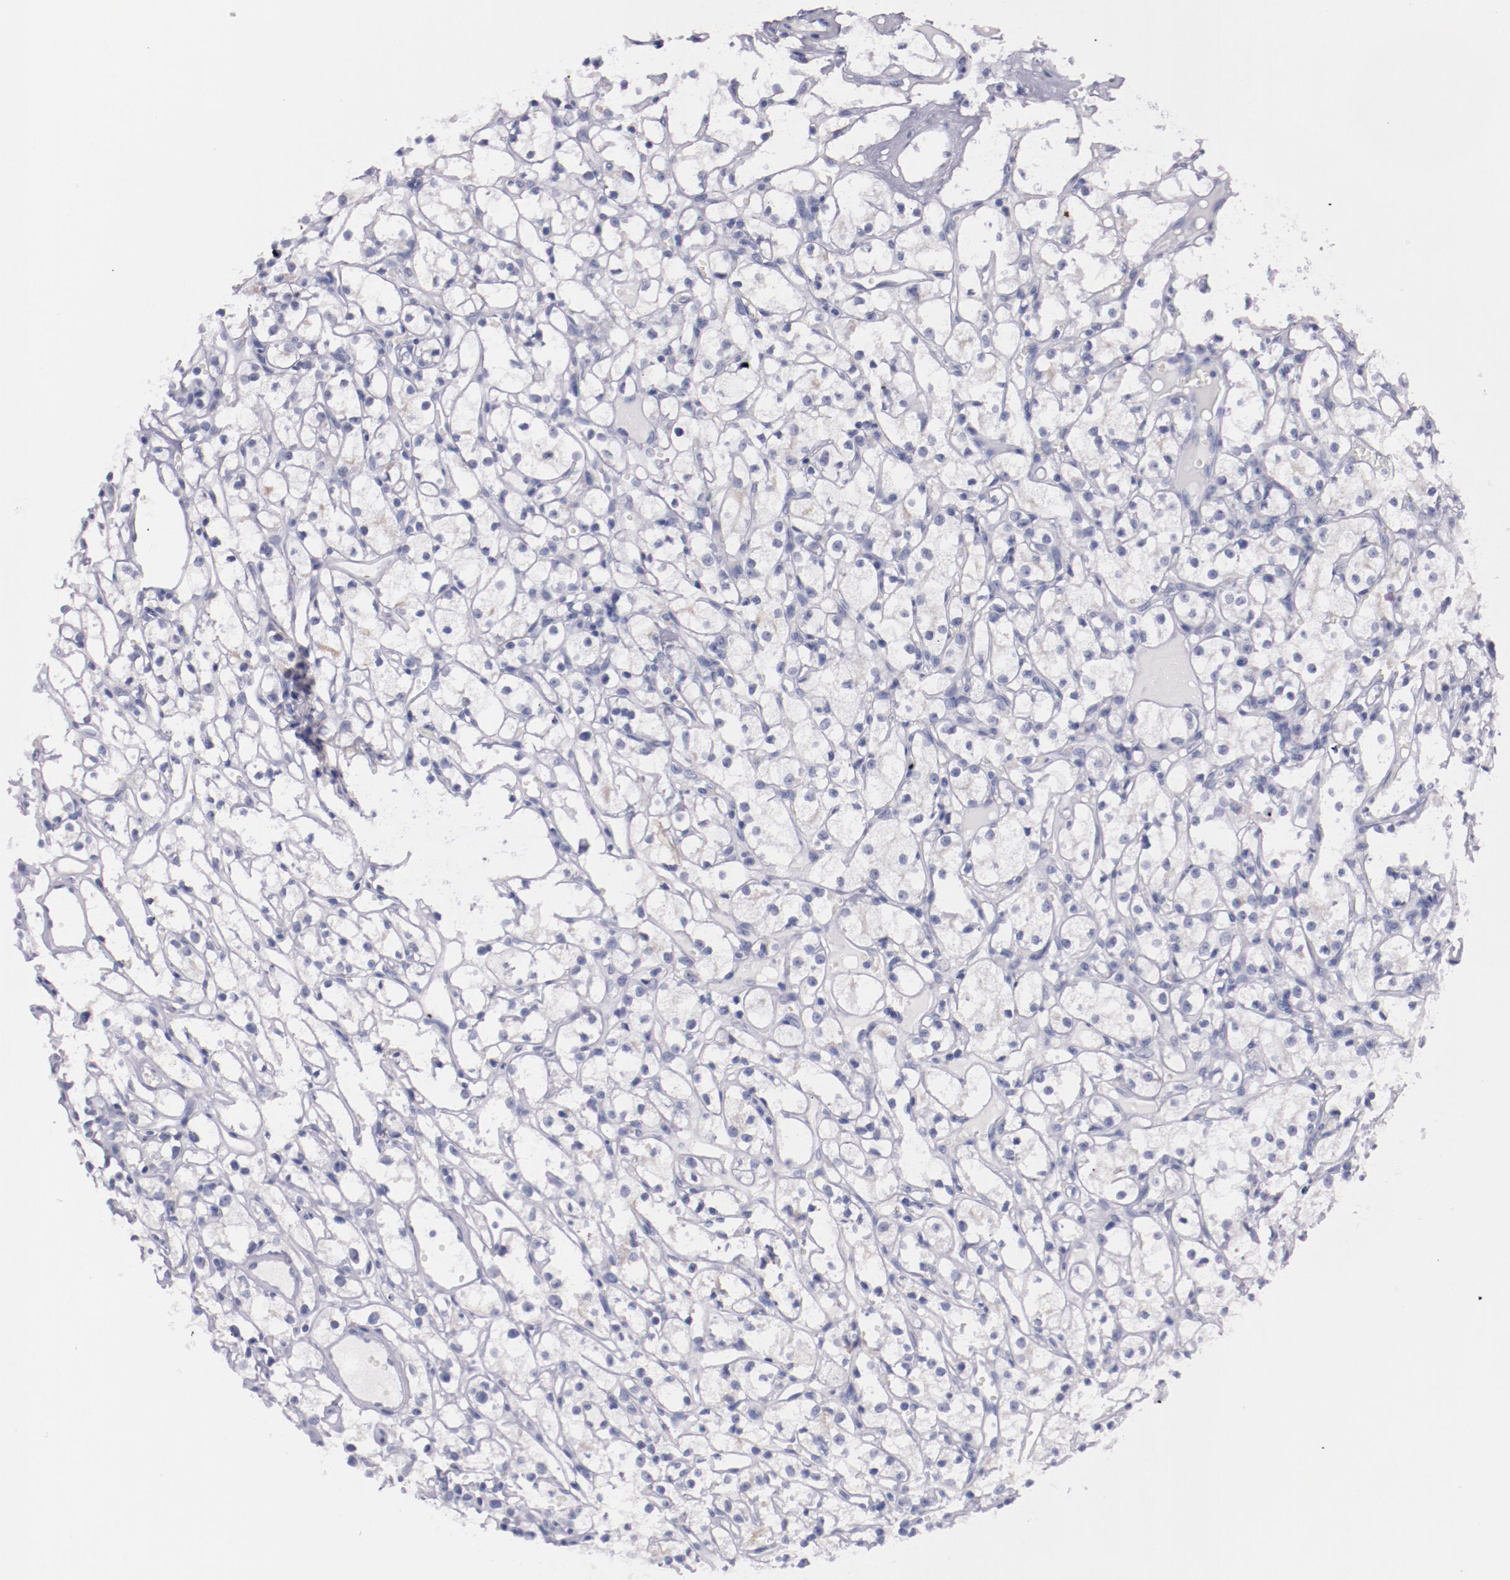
{"staining": {"intensity": "negative", "quantity": "none", "location": "none"}, "tissue": "renal cancer", "cell_type": "Tumor cells", "image_type": "cancer", "snomed": [{"axis": "morphology", "description": "Adenocarcinoma, NOS"}, {"axis": "topography", "description": "Kidney"}], "caption": "A histopathology image of renal cancer (adenocarcinoma) stained for a protein reveals no brown staining in tumor cells. (Stains: DAB (3,3'-diaminobenzidine) immunohistochemistry (IHC) with hematoxylin counter stain, Microscopy: brightfield microscopy at high magnification).", "gene": "SYP", "patient": {"sex": "male", "age": 61}}